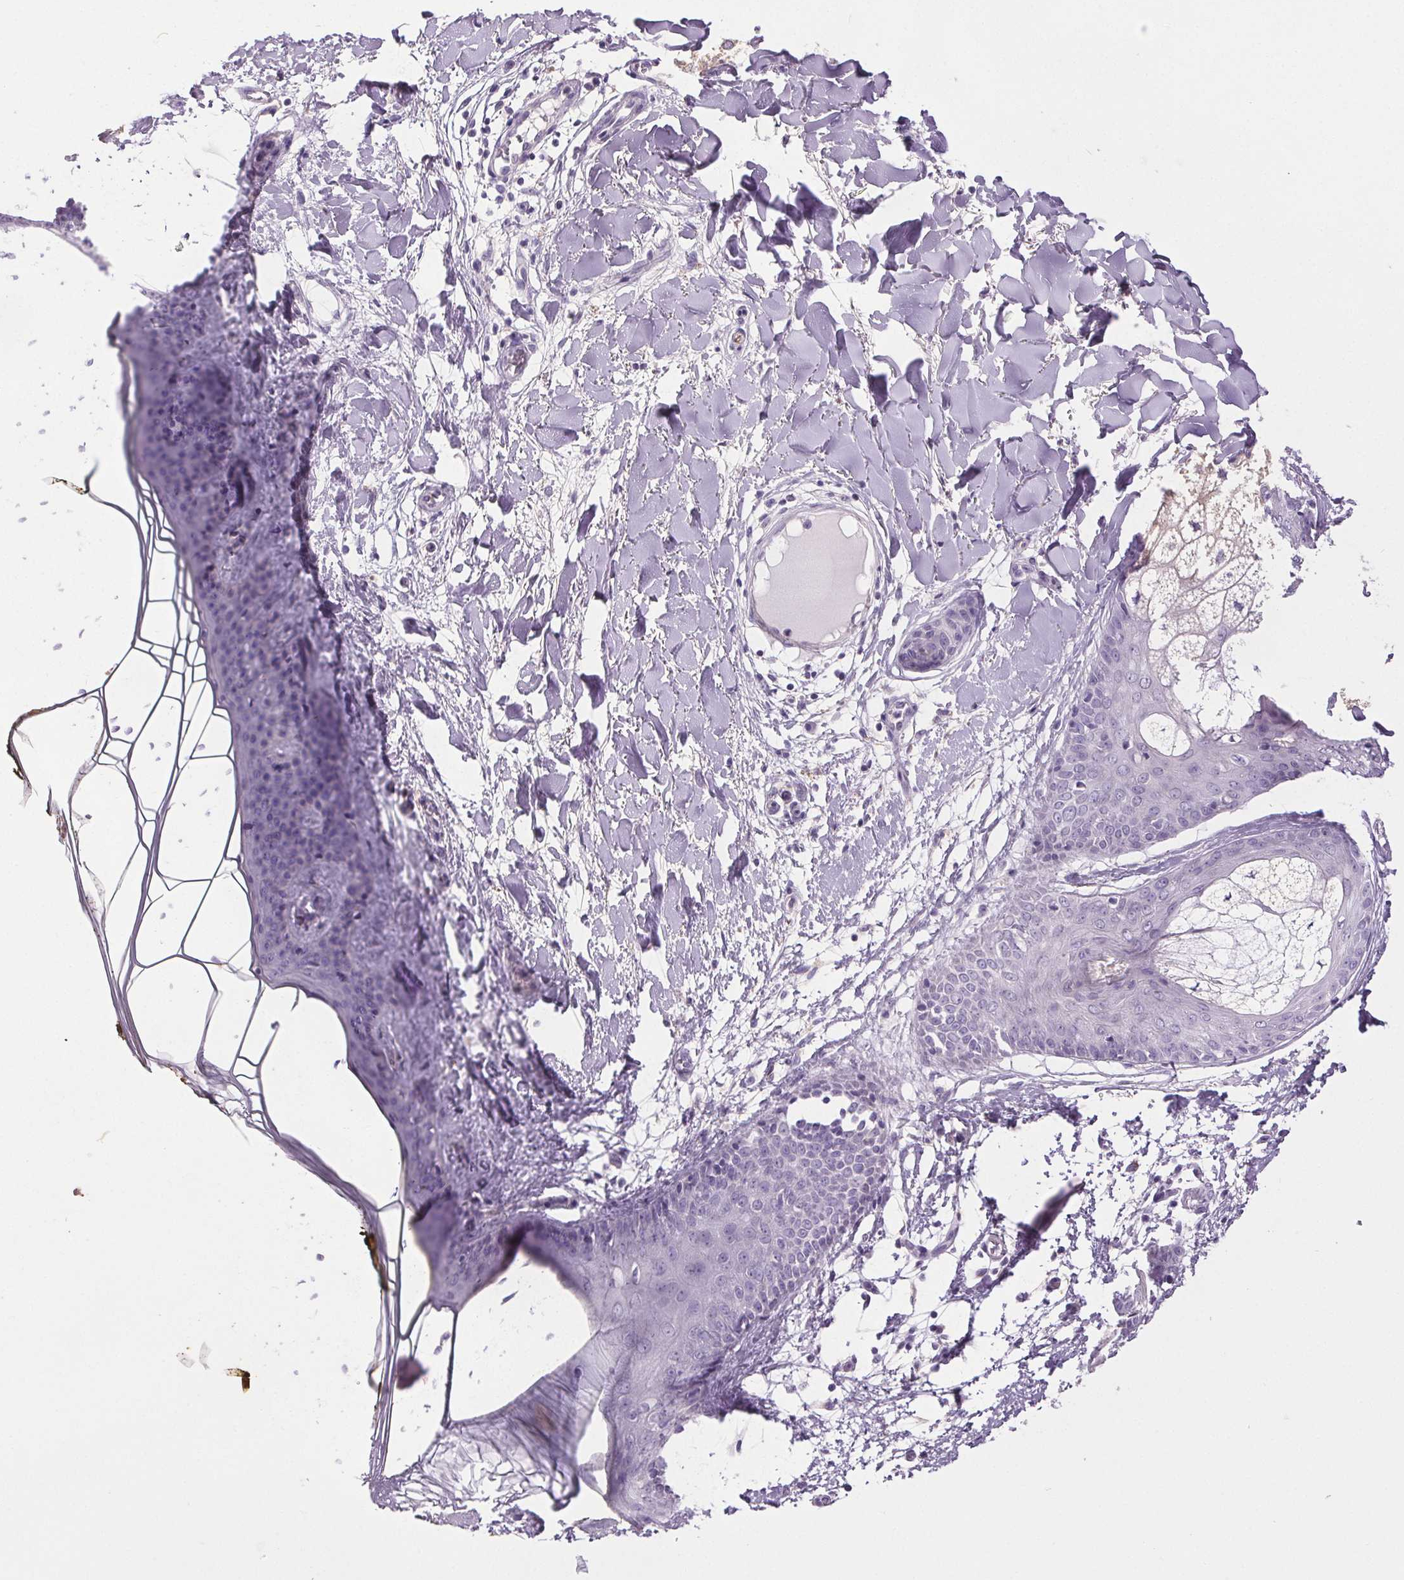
{"staining": {"intensity": "negative", "quantity": "none", "location": "none"}, "tissue": "skin", "cell_type": "Fibroblasts", "image_type": "normal", "snomed": [{"axis": "morphology", "description": "Normal tissue, NOS"}, {"axis": "topography", "description": "Skin"}], "caption": "Human skin stained for a protein using IHC reveals no expression in fibroblasts.", "gene": "GPIHBP1", "patient": {"sex": "female", "age": 34}}